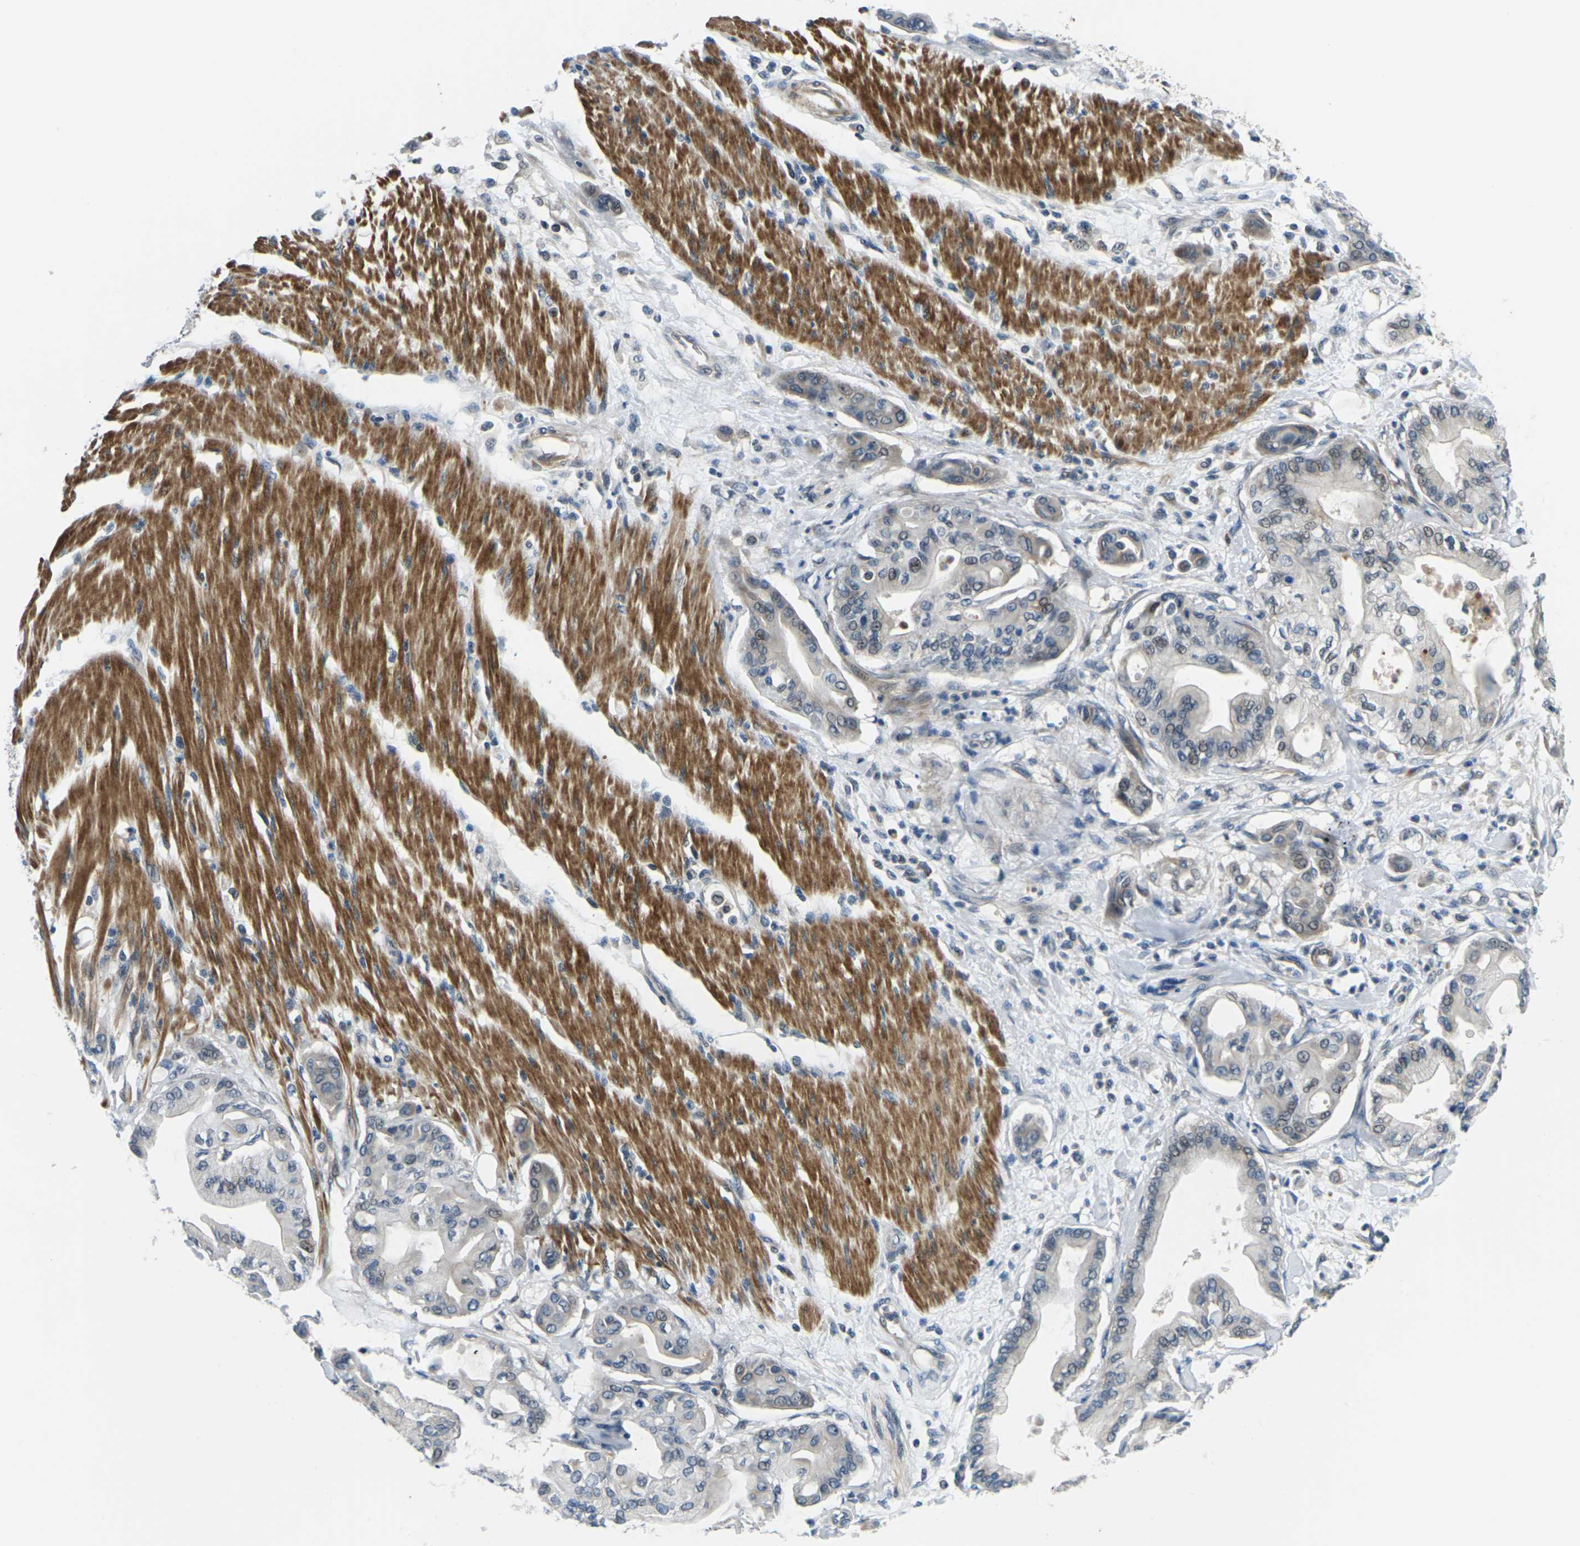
{"staining": {"intensity": "weak", "quantity": "<25%", "location": "cytoplasmic/membranous"}, "tissue": "pancreatic cancer", "cell_type": "Tumor cells", "image_type": "cancer", "snomed": [{"axis": "morphology", "description": "Adenocarcinoma, NOS"}, {"axis": "morphology", "description": "Adenocarcinoma, metastatic, NOS"}, {"axis": "topography", "description": "Lymph node"}, {"axis": "topography", "description": "Pancreas"}, {"axis": "topography", "description": "Duodenum"}], "caption": "This is a micrograph of immunohistochemistry (IHC) staining of pancreatic cancer, which shows no expression in tumor cells.", "gene": "SLC13A3", "patient": {"sex": "female", "age": 64}}